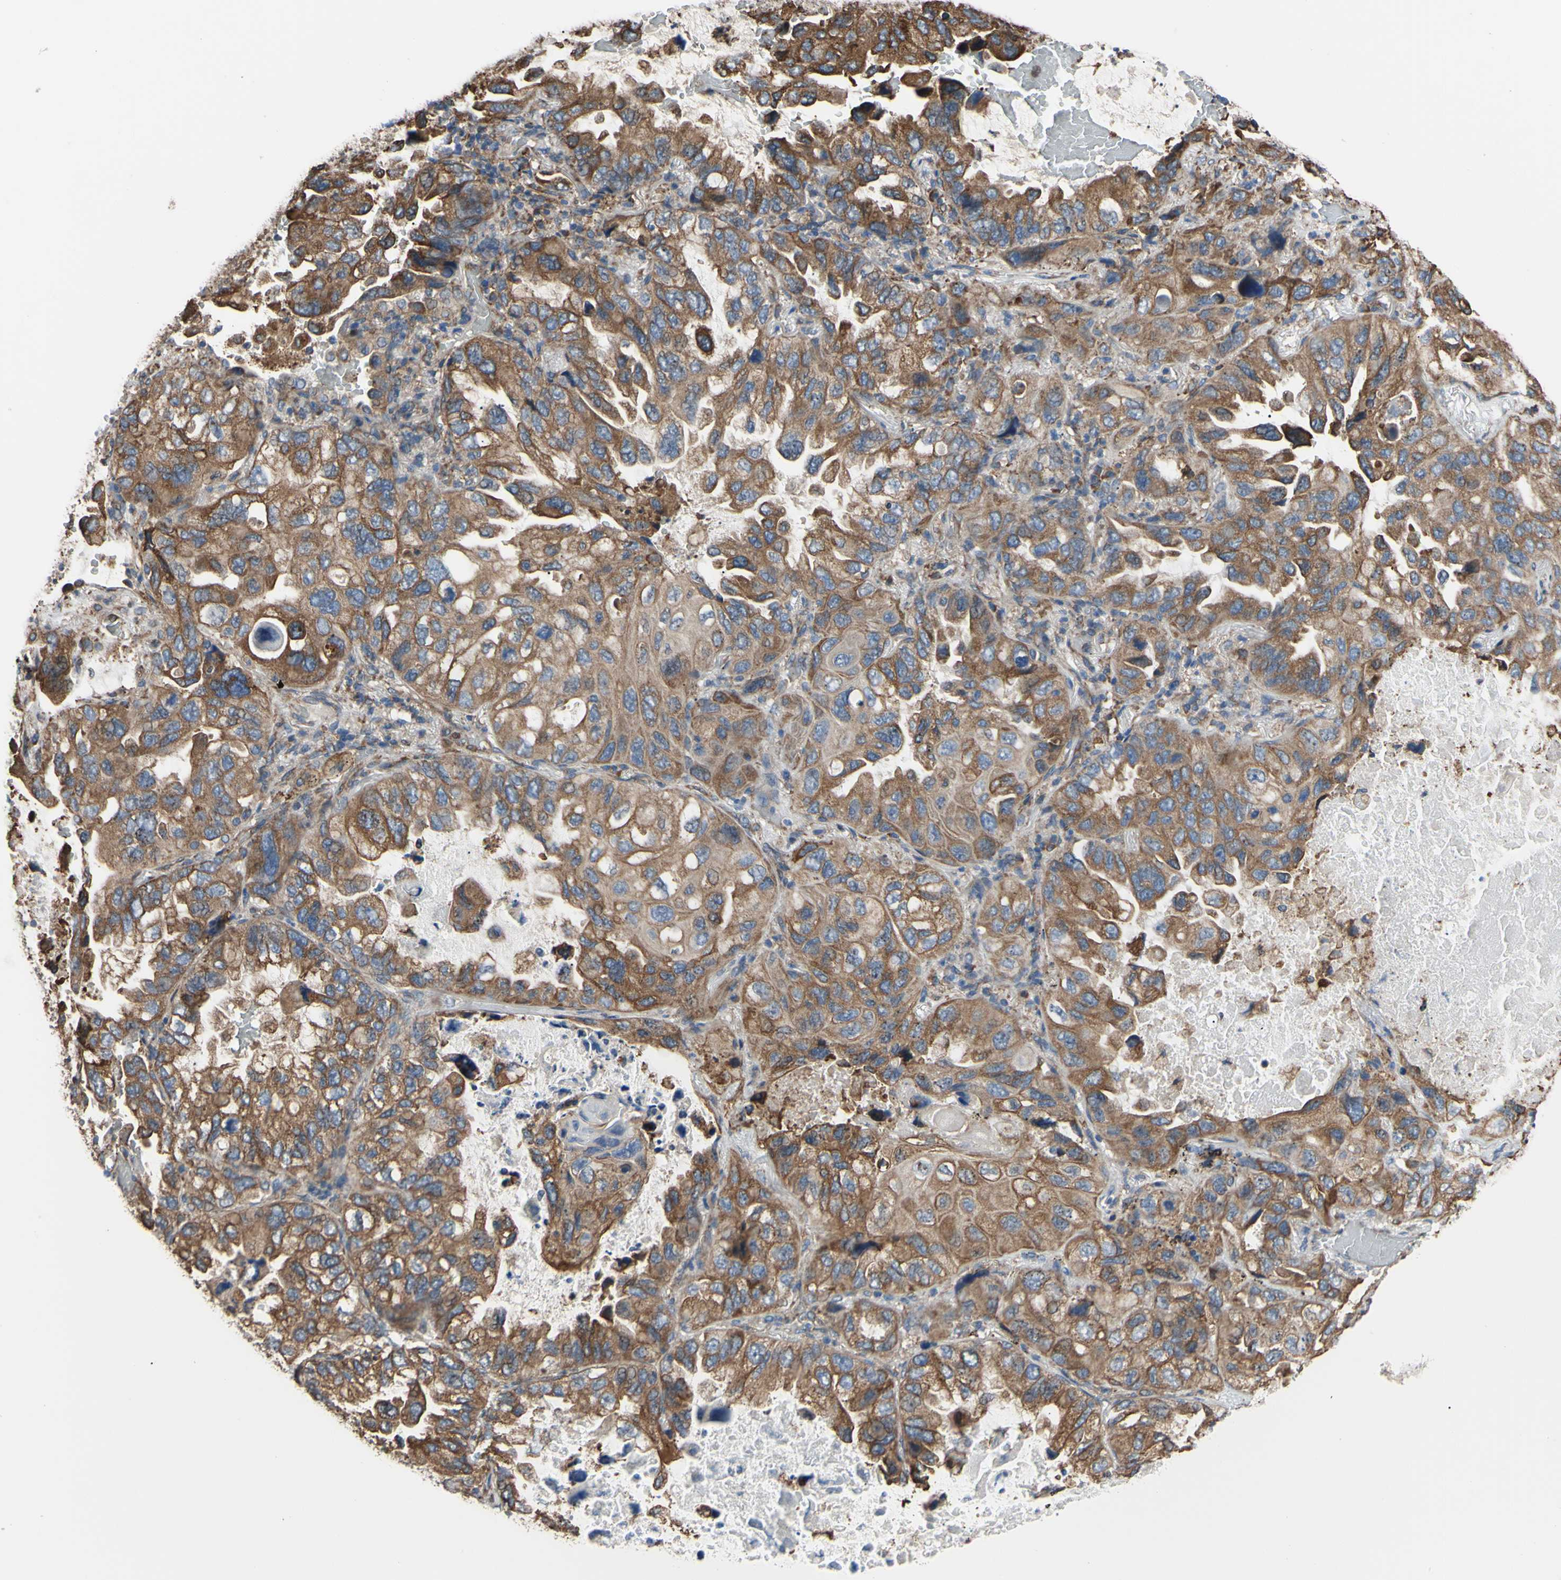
{"staining": {"intensity": "strong", "quantity": ">75%", "location": "cytoplasmic/membranous"}, "tissue": "lung cancer", "cell_type": "Tumor cells", "image_type": "cancer", "snomed": [{"axis": "morphology", "description": "Squamous cell carcinoma, NOS"}, {"axis": "topography", "description": "Lung"}], "caption": "Human lung squamous cell carcinoma stained for a protein (brown) demonstrates strong cytoplasmic/membranous positive positivity in approximately >75% of tumor cells.", "gene": "BMF", "patient": {"sex": "female", "age": 73}}